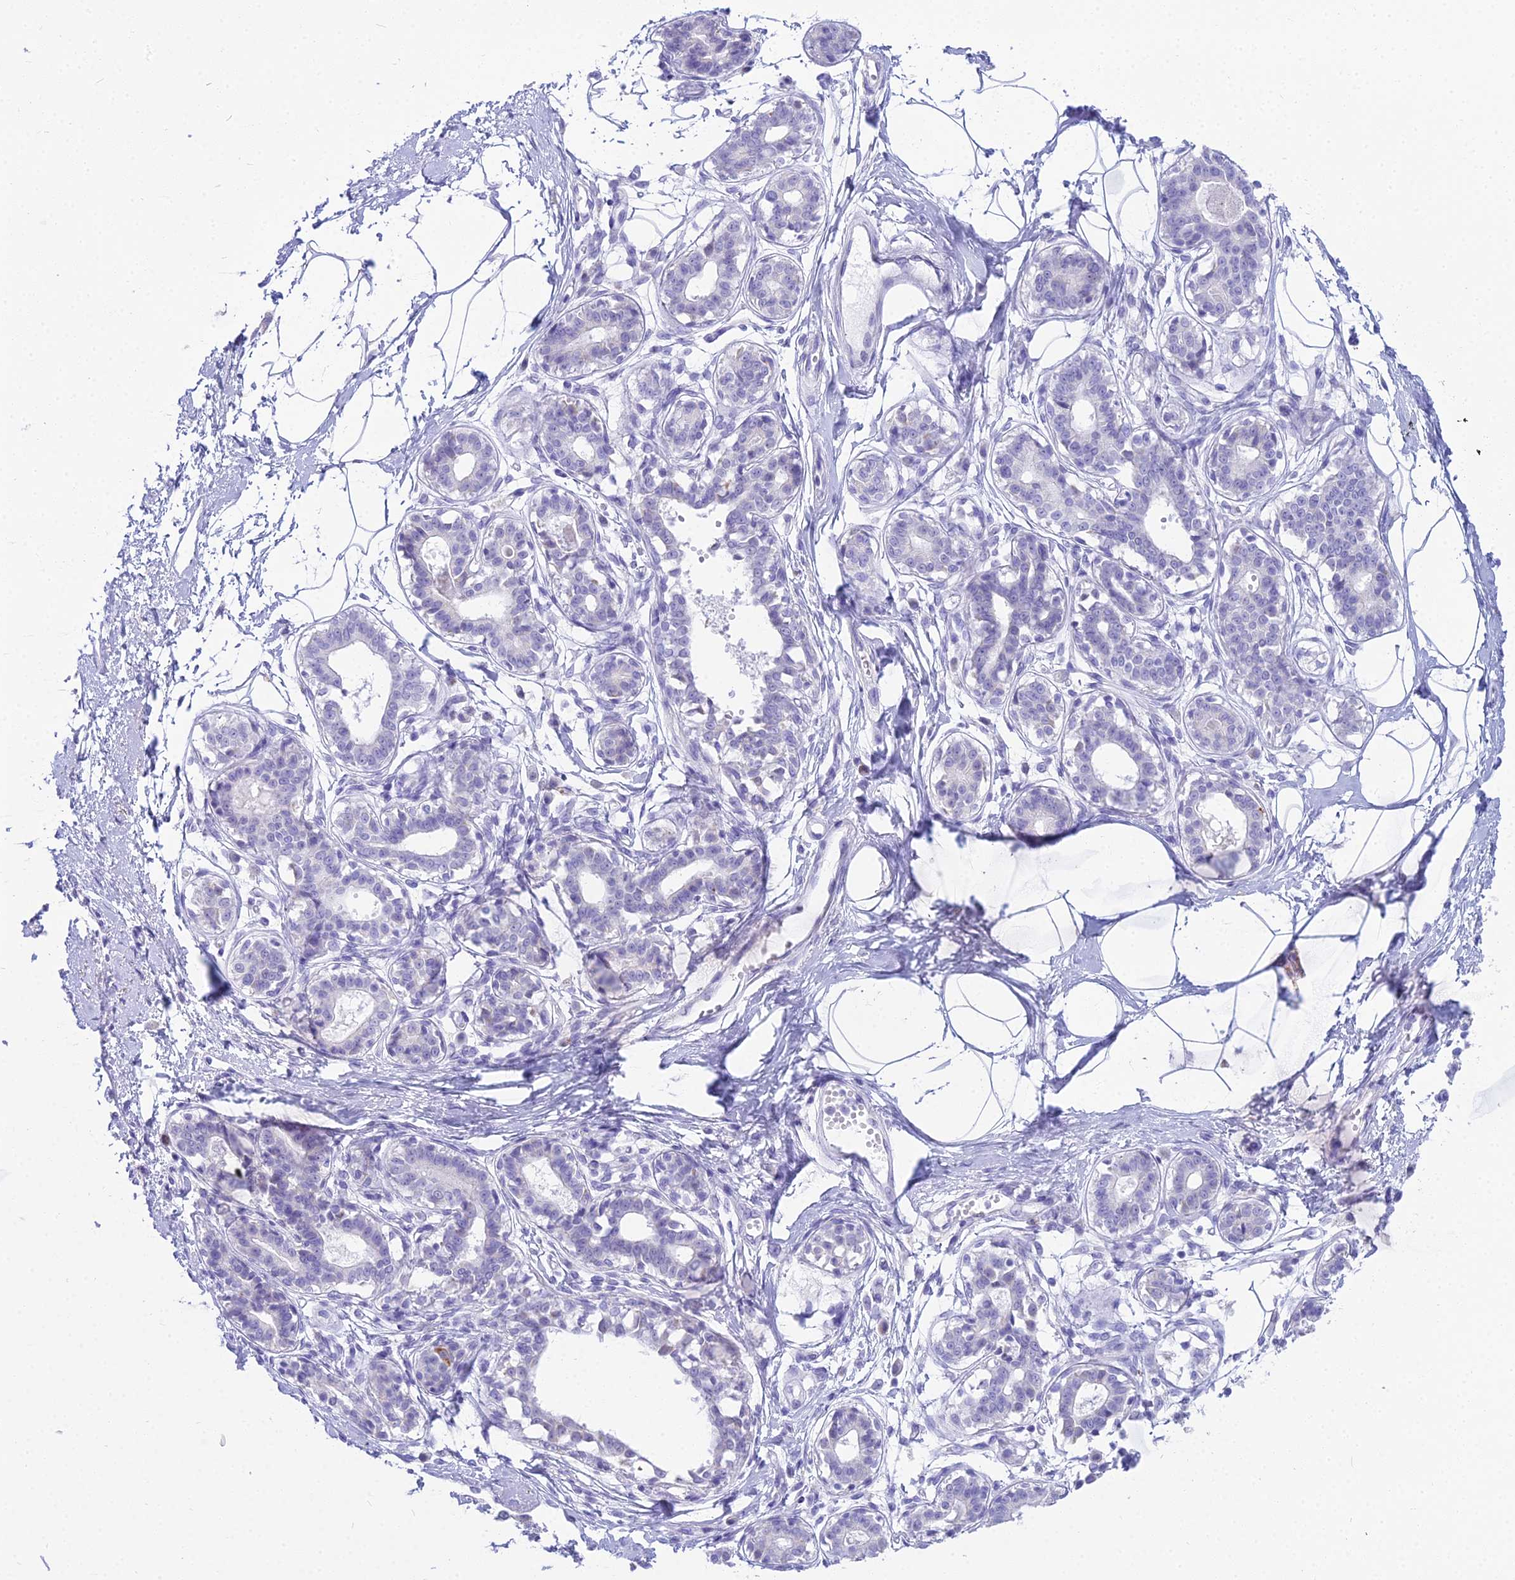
{"staining": {"intensity": "negative", "quantity": "none", "location": "none"}, "tissue": "breast", "cell_type": "Adipocytes", "image_type": "normal", "snomed": [{"axis": "morphology", "description": "Normal tissue, NOS"}, {"axis": "topography", "description": "Breast"}], "caption": "Immunohistochemical staining of benign breast shows no significant staining in adipocytes. Brightfield microscopy of immunohistochemistry stained with DAB (3,3'-diaminobenzidine) (brown) and hematoxylin (blue), captured at high magnification.", "gene": "CGB1", "patient": {"sex": "female", "age": 45}}